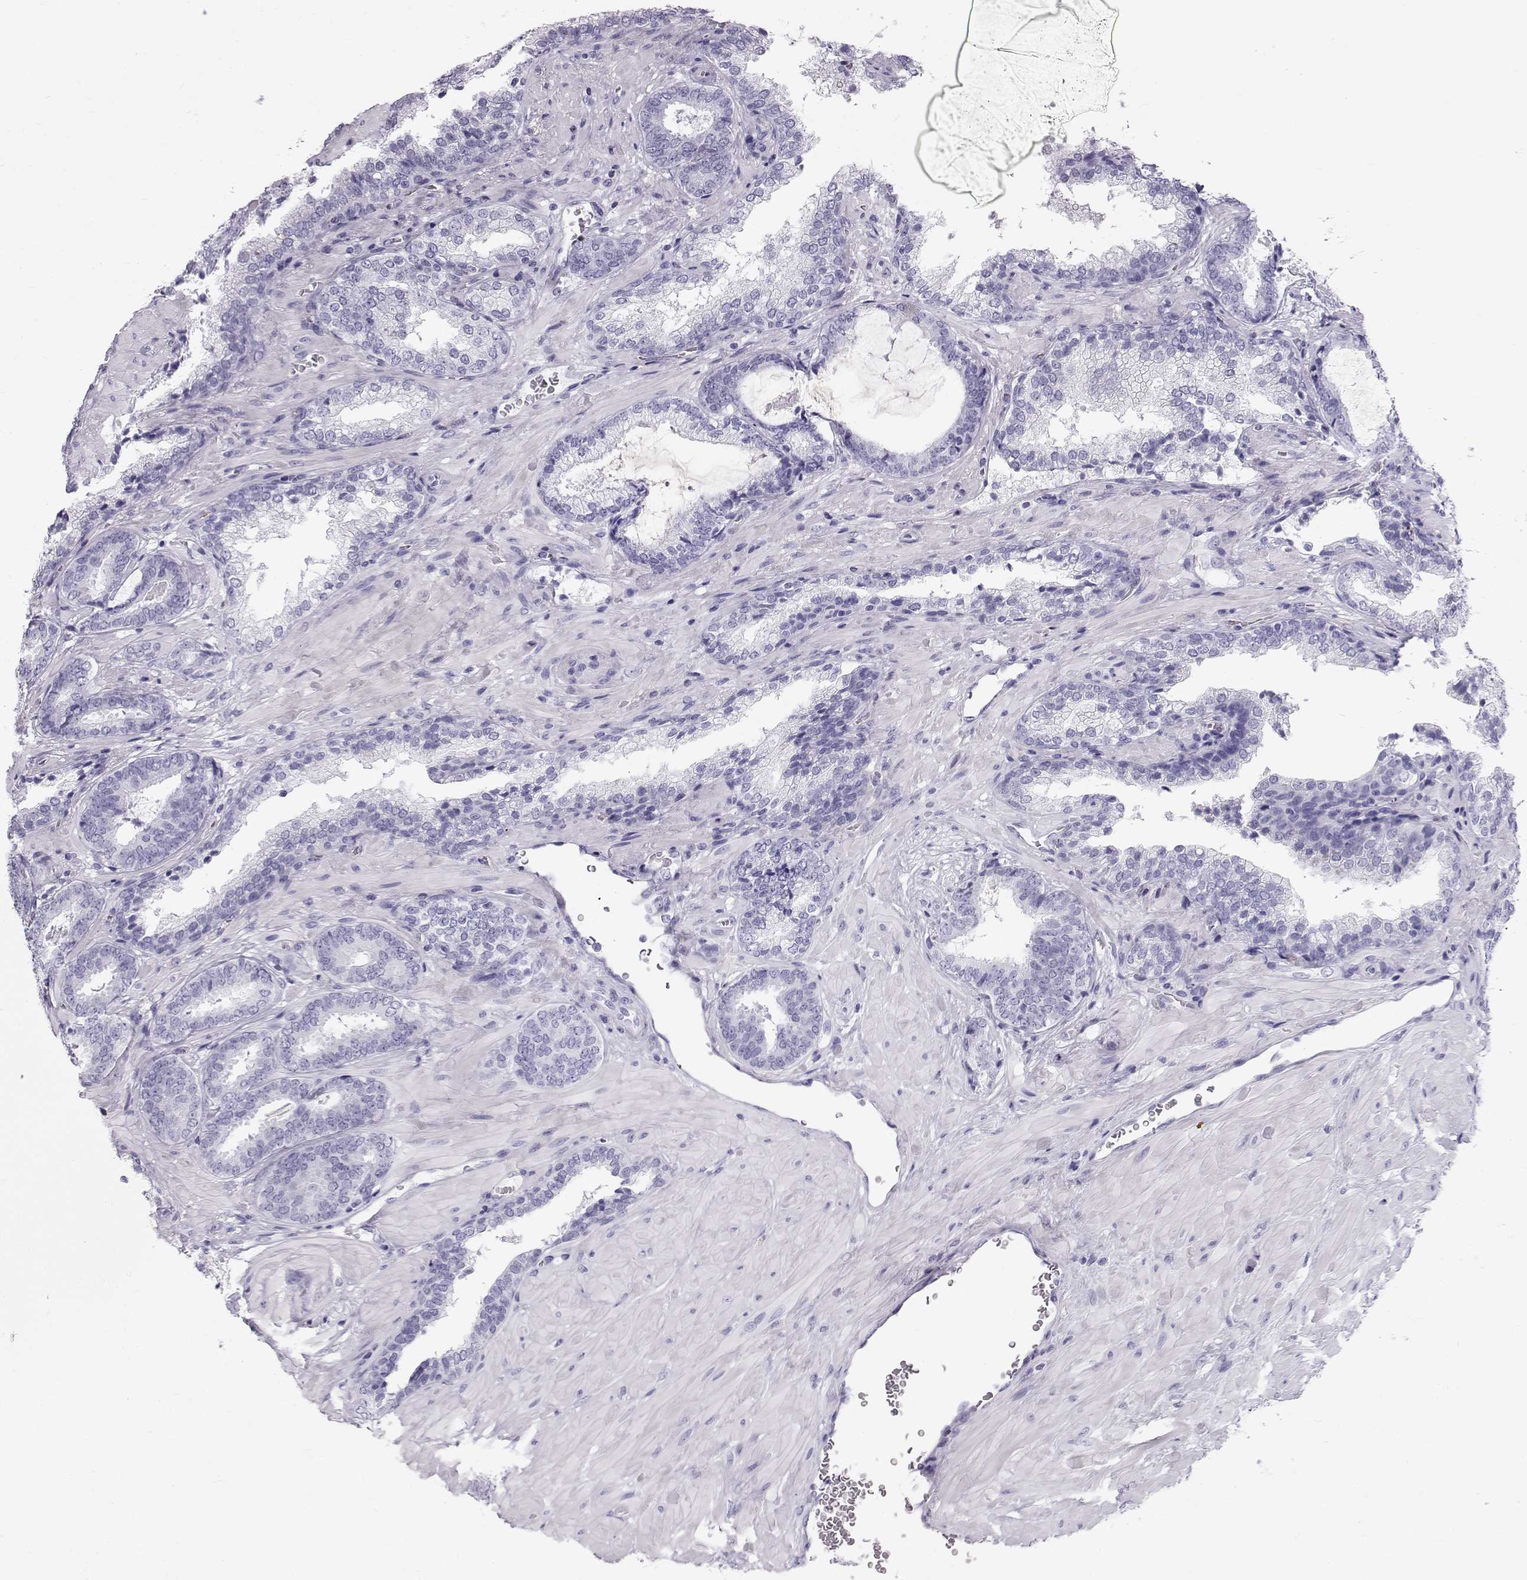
{"staining": {"intensity": "negative", "quantity": "none", "location": "none"}, "tissue": "prostate cancer", "cell_type": "Tumor cells", "image_type": "cancer", "snomed": [{"axis": "morphology", "description": "Adenocarcinoma, Low grade"}, {"axis": "topography", "description": "Prostate"}], "caption": "Prostate adenocarcinoma (low-grade) stained for a protein using immunohistochemistry demonstrates no positivity tumor cells.", "gene": "RD3", "patient": {"sex": "male", "age": 61}}